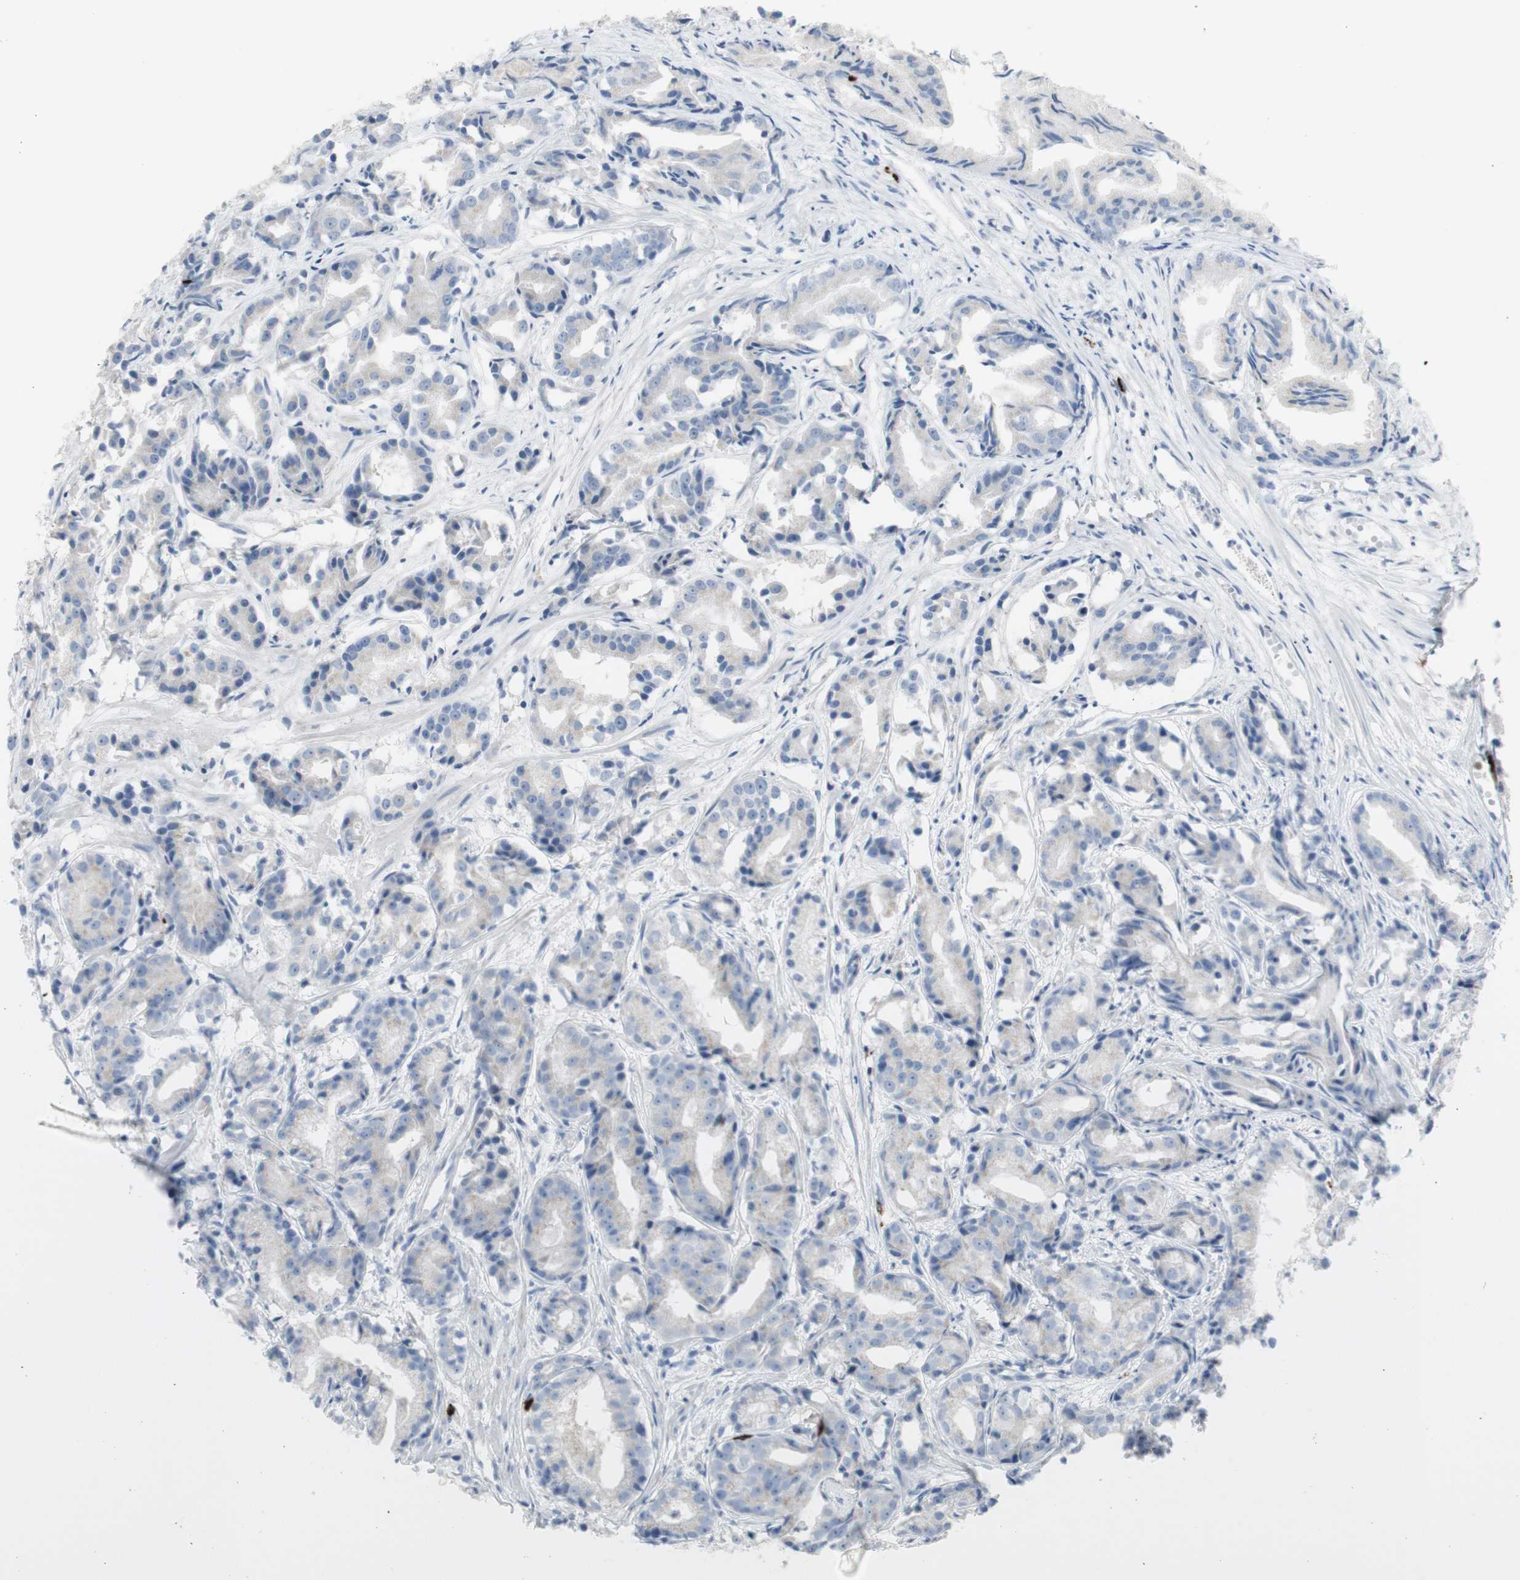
{"staining": {"intensity": "weak", "quantity": "<25%", "location": "cytoplasmic/membranous"}, "tissue": "prostate cancer", "cell_type": "Tumor cells", "image_type": "cancer", "snomed": [{"axis": "morphology", "description": "Adenocarcinoma, Low grade"}, {"axis": "topography", "description": "Prostate"}], "caption": "IHC histopathology image of human prostate low-grade adenocarcinoma stained for a protein (brown), which demonstrates no expression in tumor cells.", "gene": "CD207", "patient": {"sex": "male", "age": 72}}